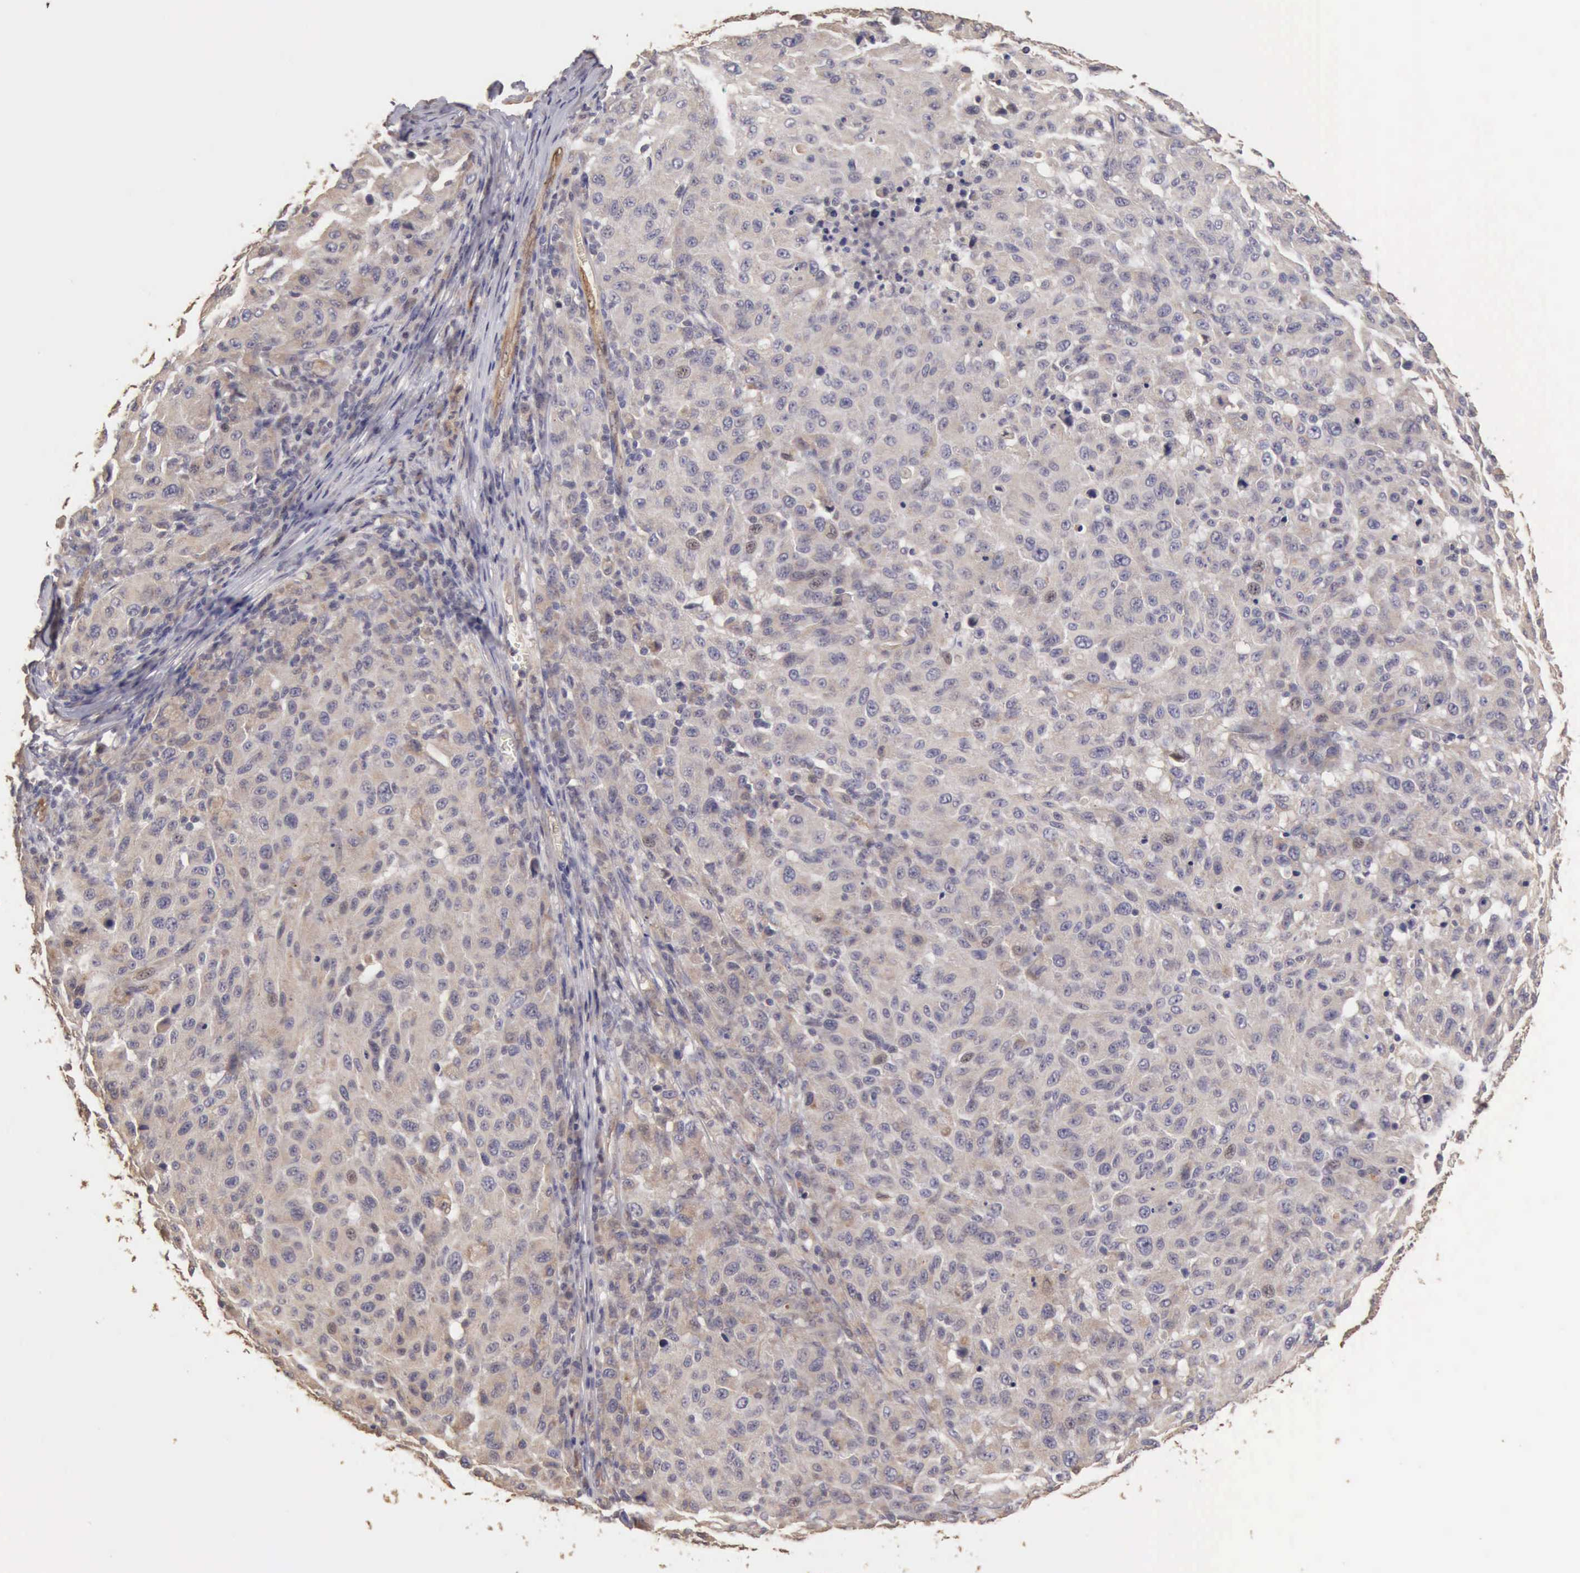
{"staining": {"intensity": "negative", "quantity": "none", "location": "none"}, "tissue": "melanoma", "cell_type": "Tumor cells", "image_type": "cancer", "snomed": [{"axis": "morphology", "description": "Malignant melanoma, NOS"}, {"axis": "topography", "description": "Skin"}], "caption": "DAB immunohistochemical staining of human malignant melanoma reveals no significant expression in tumor cells.", "gene": "BMX", "patient": {"sex": "female", "age": 77}}